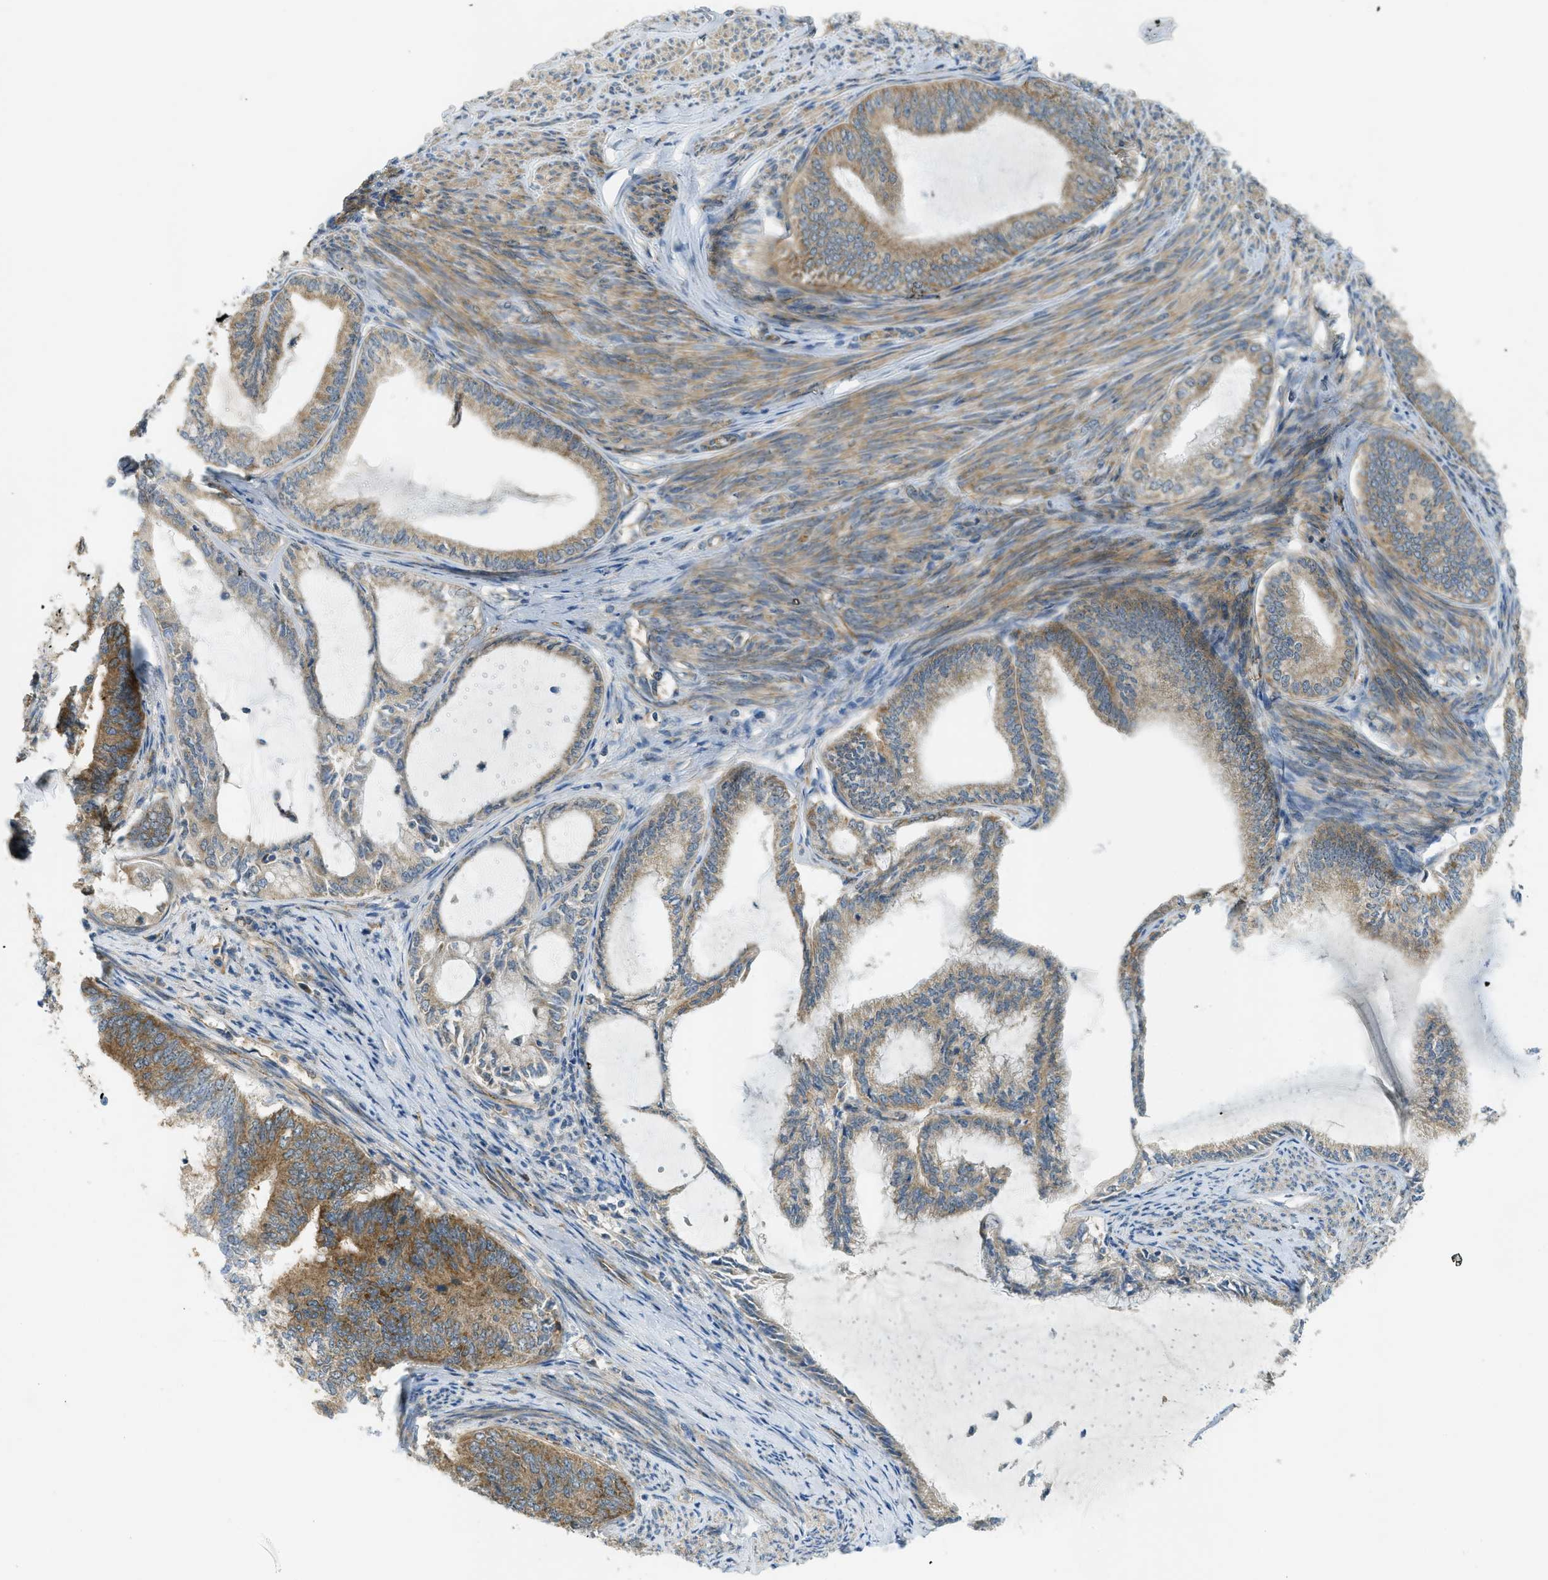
{"staining": {"intensity": "moderate", "quantity": ">75%", "location": "cytoplasmic/membranous"}, "tissue": "endometrial cancer", "cell_type": "Tumor cells", "image_type": "cancer", "snomed": [{"axis": "morphology", "description": "Adenocarcinoma, NOS"}, {"axis": "topography", "description": "Endometrium"}], "caption": "Protein positivity by IHC exhibits moderate cytoplasmic/membranous positivity in approximately >75% of tumor cells in endometrial cancer.", "gene": "JCAD", "patient": {"sex": "female", "age": 86}}